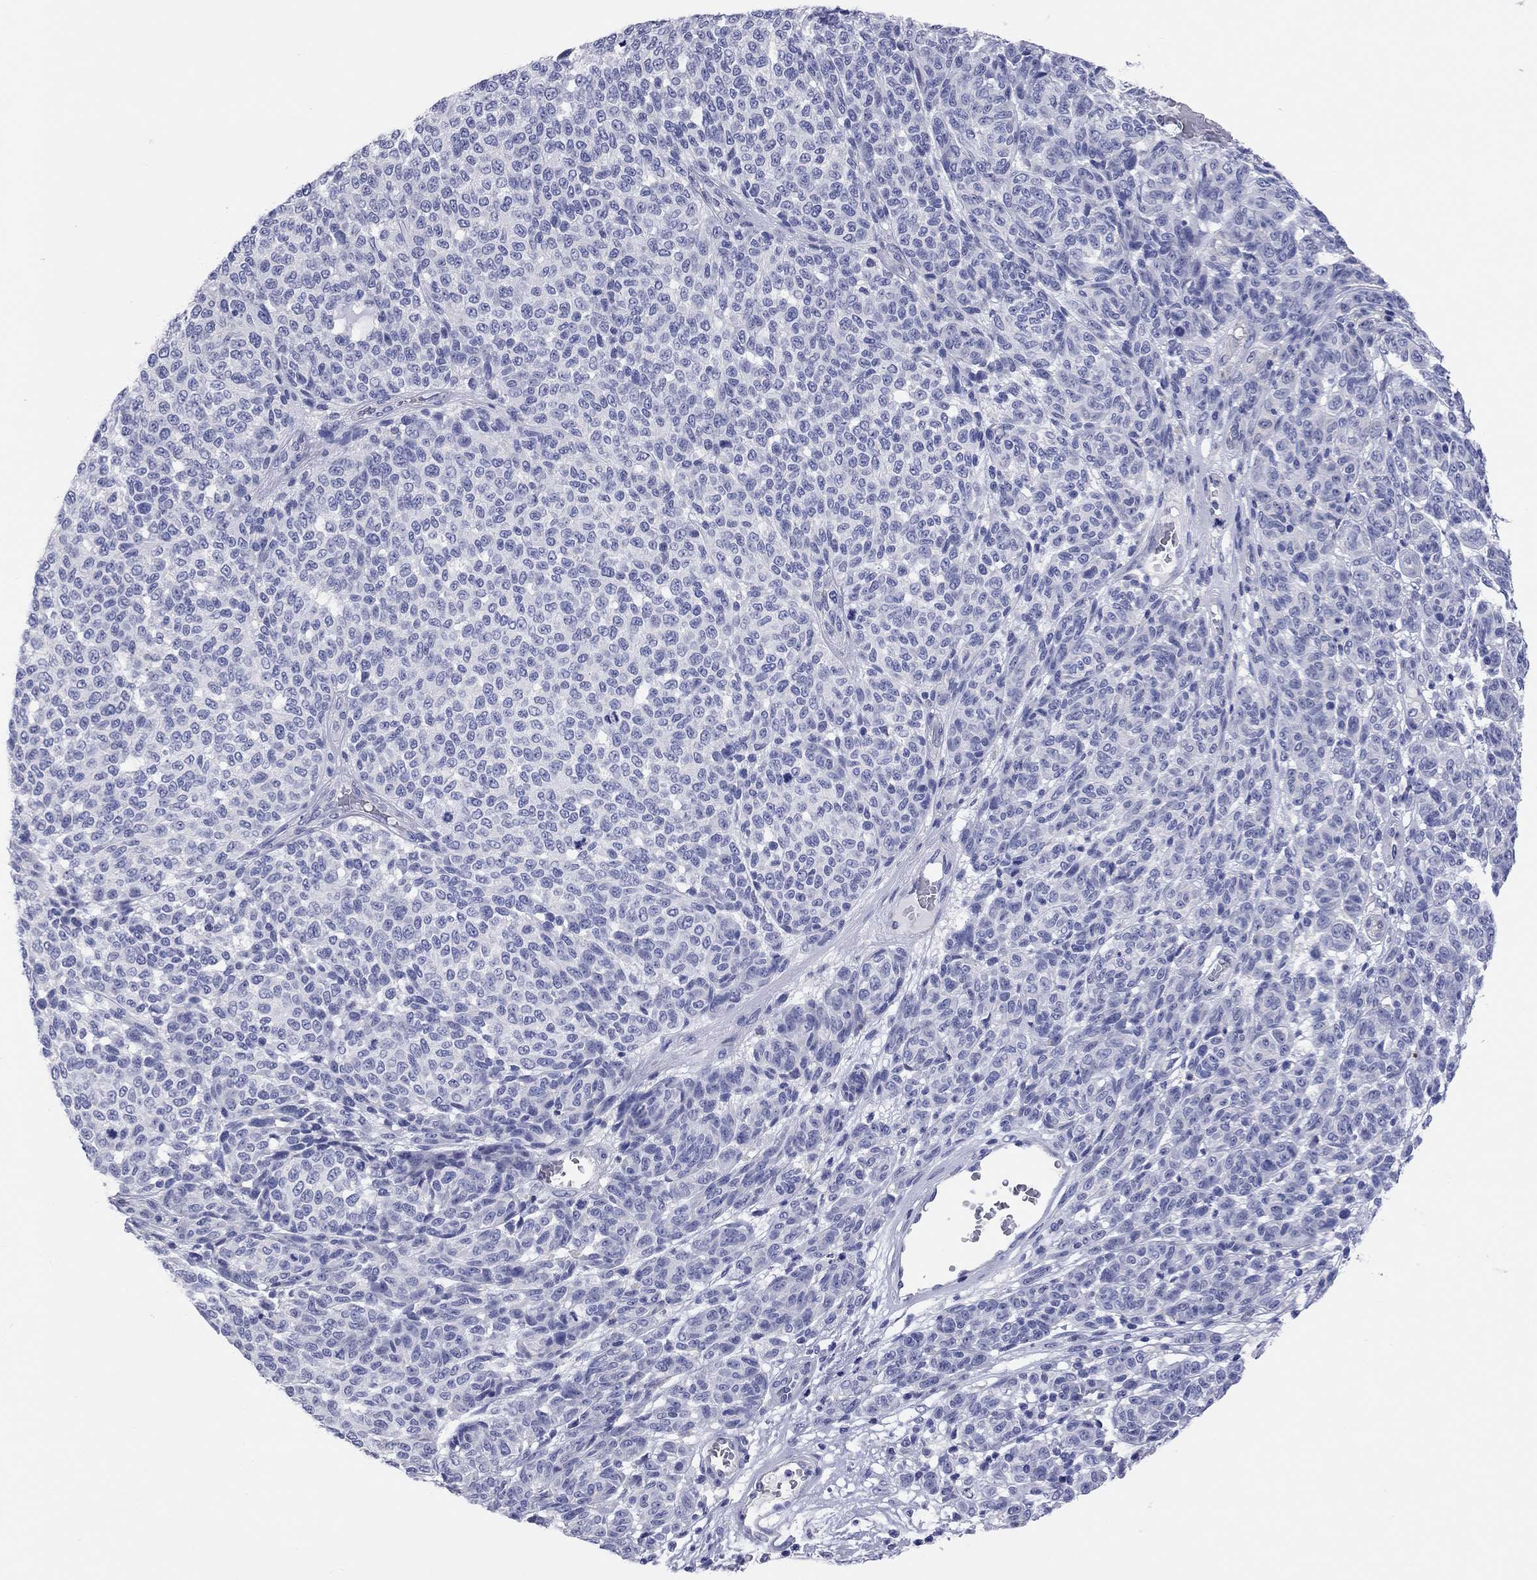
{"staining": {"intensity": "negative", "quantity": "none", "location": "none"}, "tissue": "melanoma", "cell_type": "Tumor cells", "image_type": "cancer", "snomed": [{"axis": "morphology", "description": "Malignant melanoma, NOS"}, {"axis": "topography", "description": "Skin"}], "caption": "Image shows no significant protein staining in tumor cells of malignant melanoma.", "gene": "TMEM221", "patient": {"sex": "male", "age": 59}}